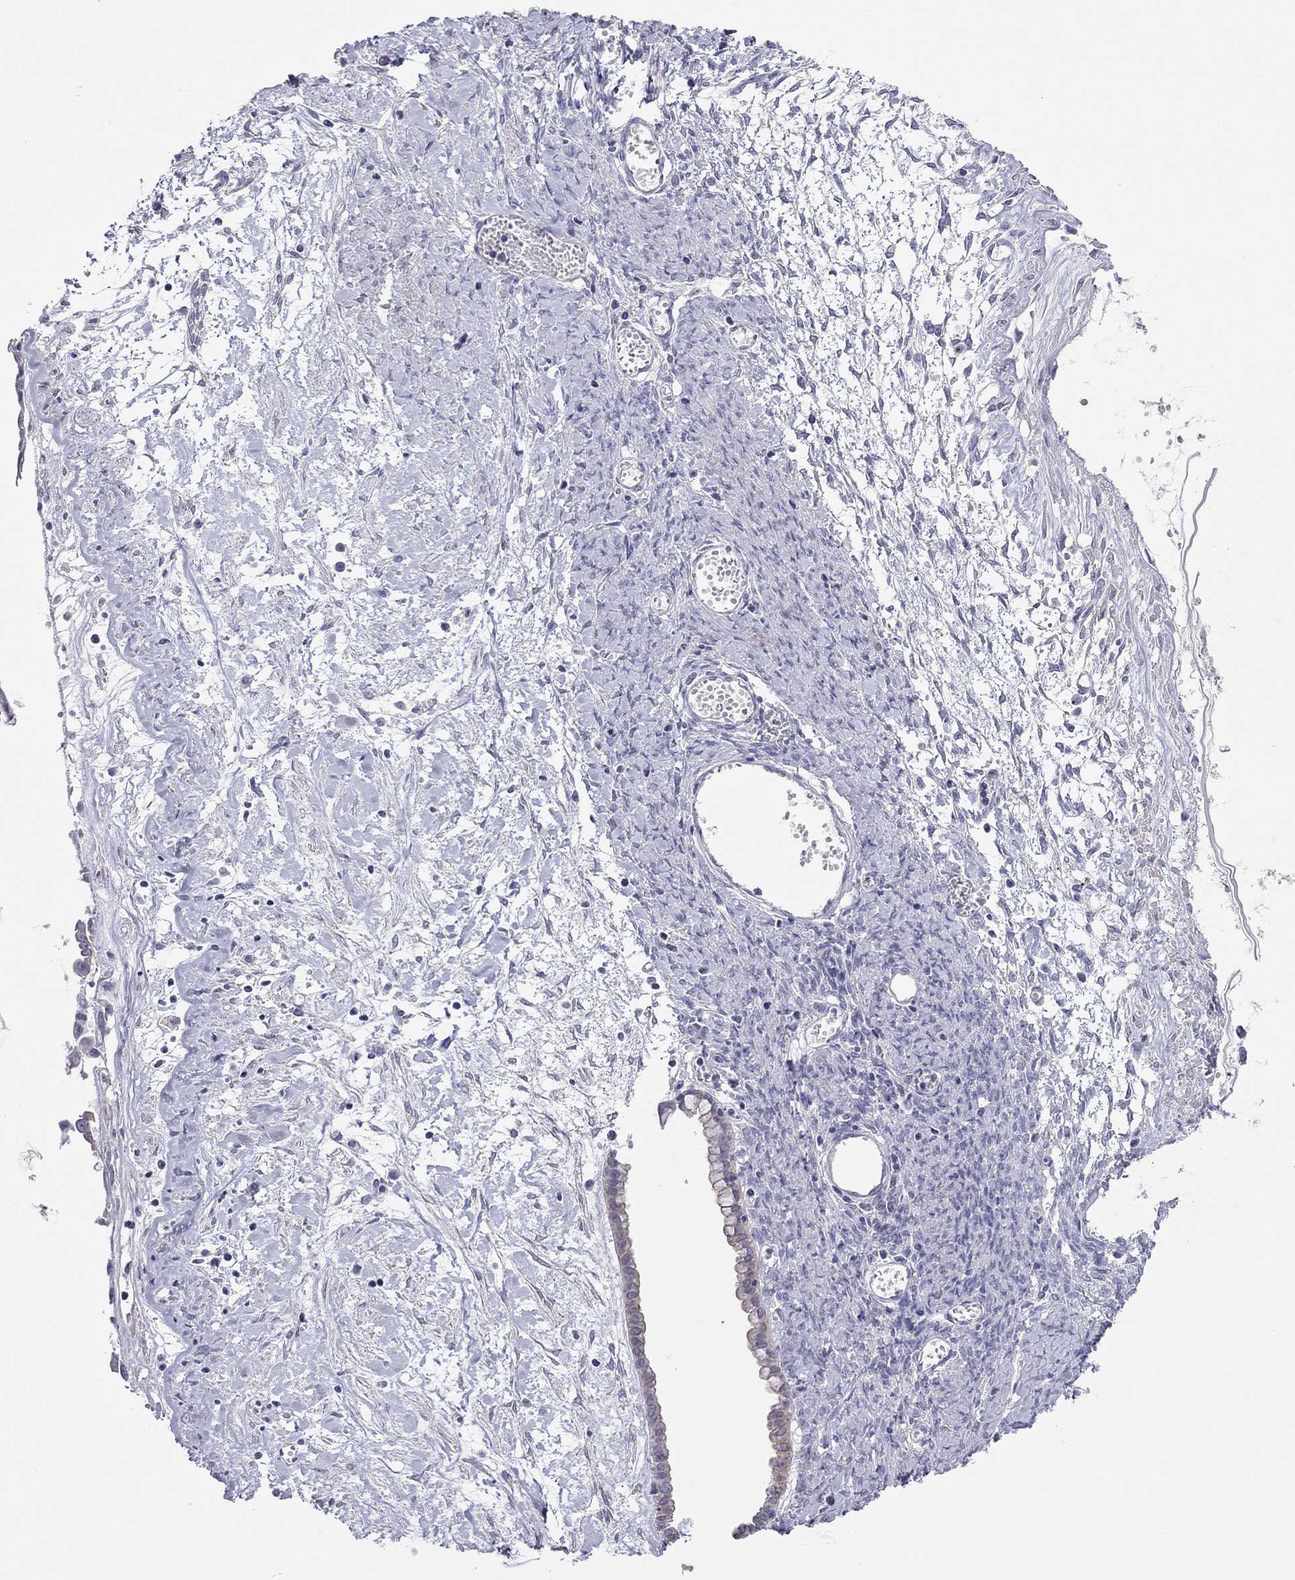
{"staining": {"intensity": "negative", "quantity": "none", "location": "none"}, "tissue": "ovarian cancer", "cell_type": "Tumor cells", "image_type": "cancer", "snomed": [{"axis": "morphology", "description": "Cystadenocarcinoma, mucinous, NOS"}, {"axis": "topography", "description": "Ovary"}], "caption": "Histopathology image shows no protein expression in tumor cells of ovarian mucinous cystadenocarcinoma tissue.", "gene": "MYMX", "patient": {"sex": "female", "age": 67}}